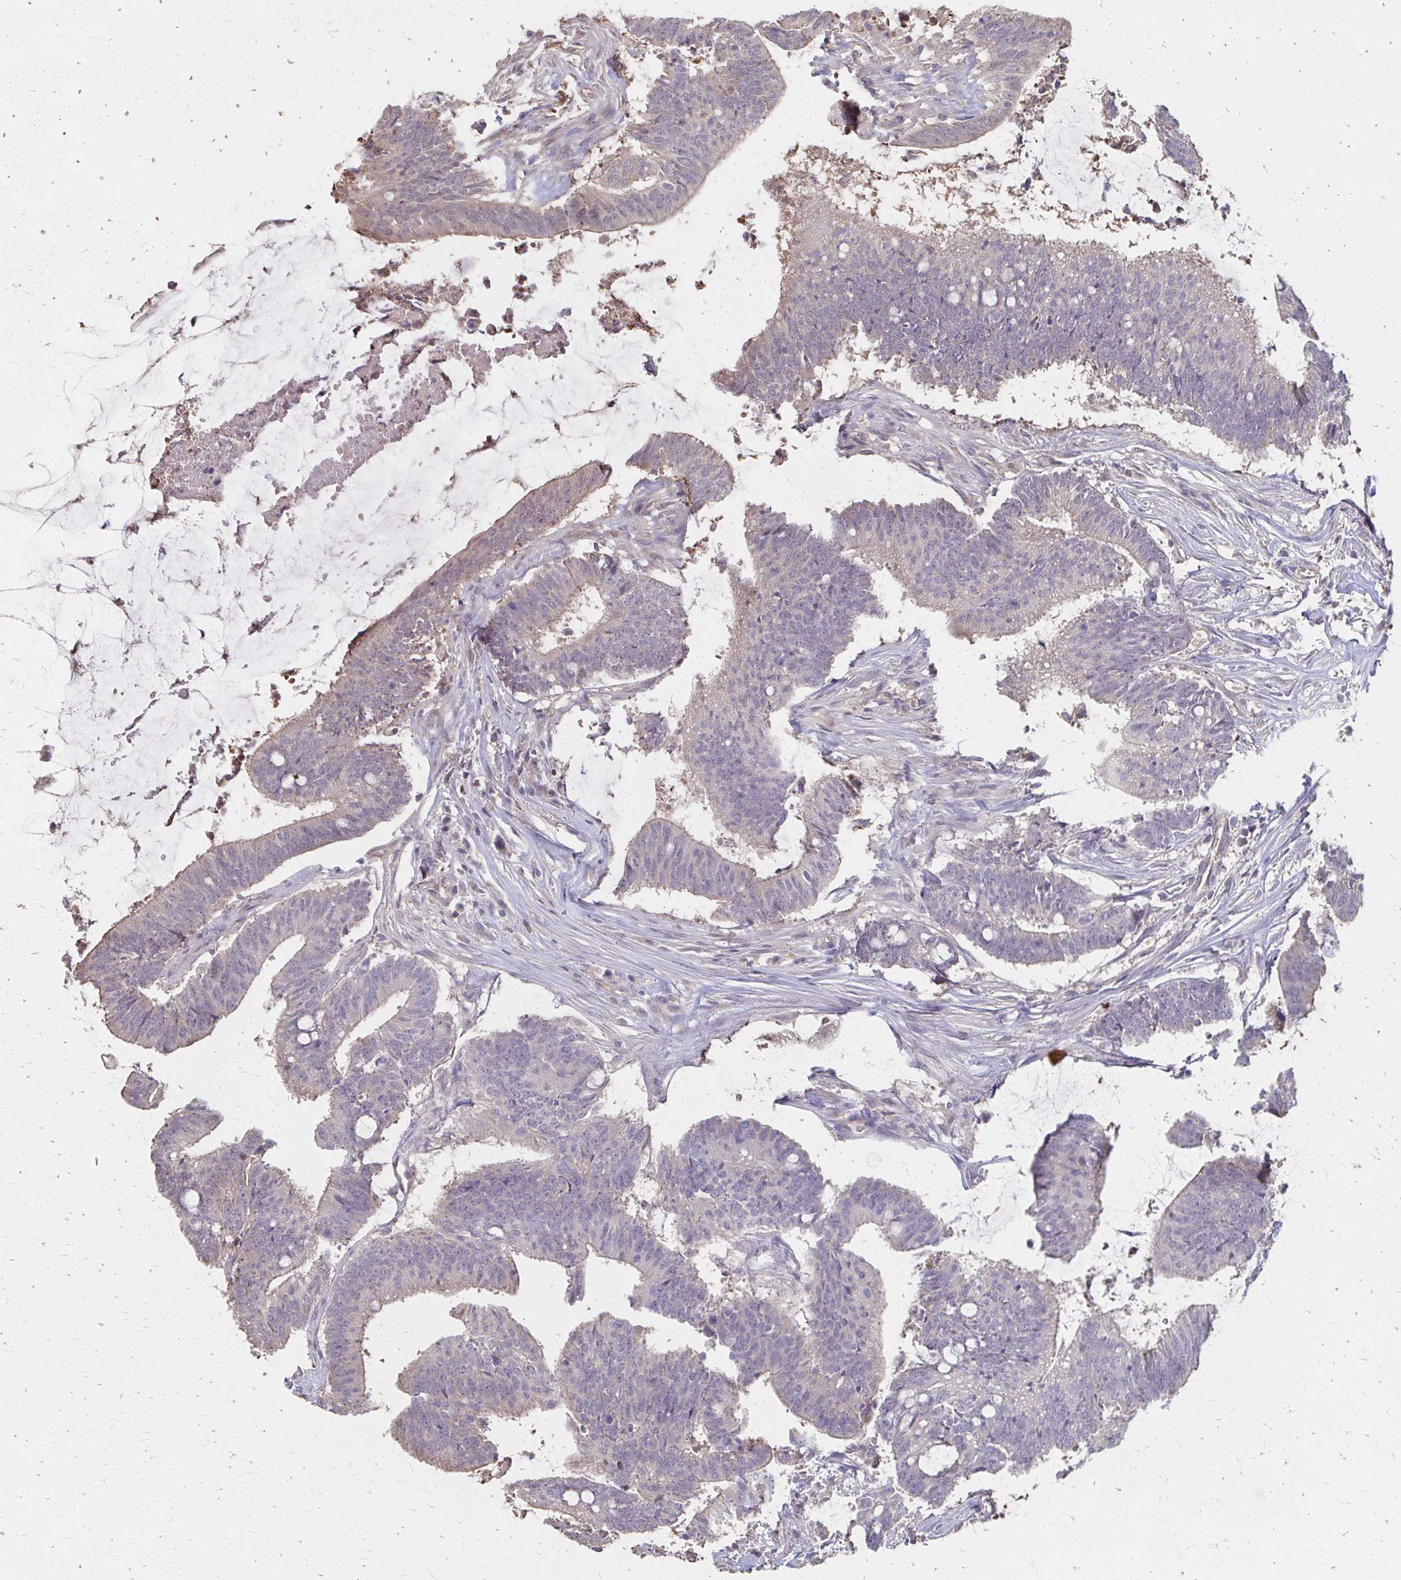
{"staining": {"intensity": "negative", "quantity": "none", "location": "none"}, "tissue": "colorectal cancer", "cell_type": "Tumor cells", "image_type": "cancer", "snomed": [{"axis": "morphology", "description": "Adenocarcinoma, NOS"}, {"axis": "topography", "description": "Colon"}], "caption": "Immunohistochemistry image of colorectal cancer stained for a protein (brown), which demonstrates no staining in tumor cells.", "gene": "RABGAP1L", "patient": {"sex": "female", "age": 43}}